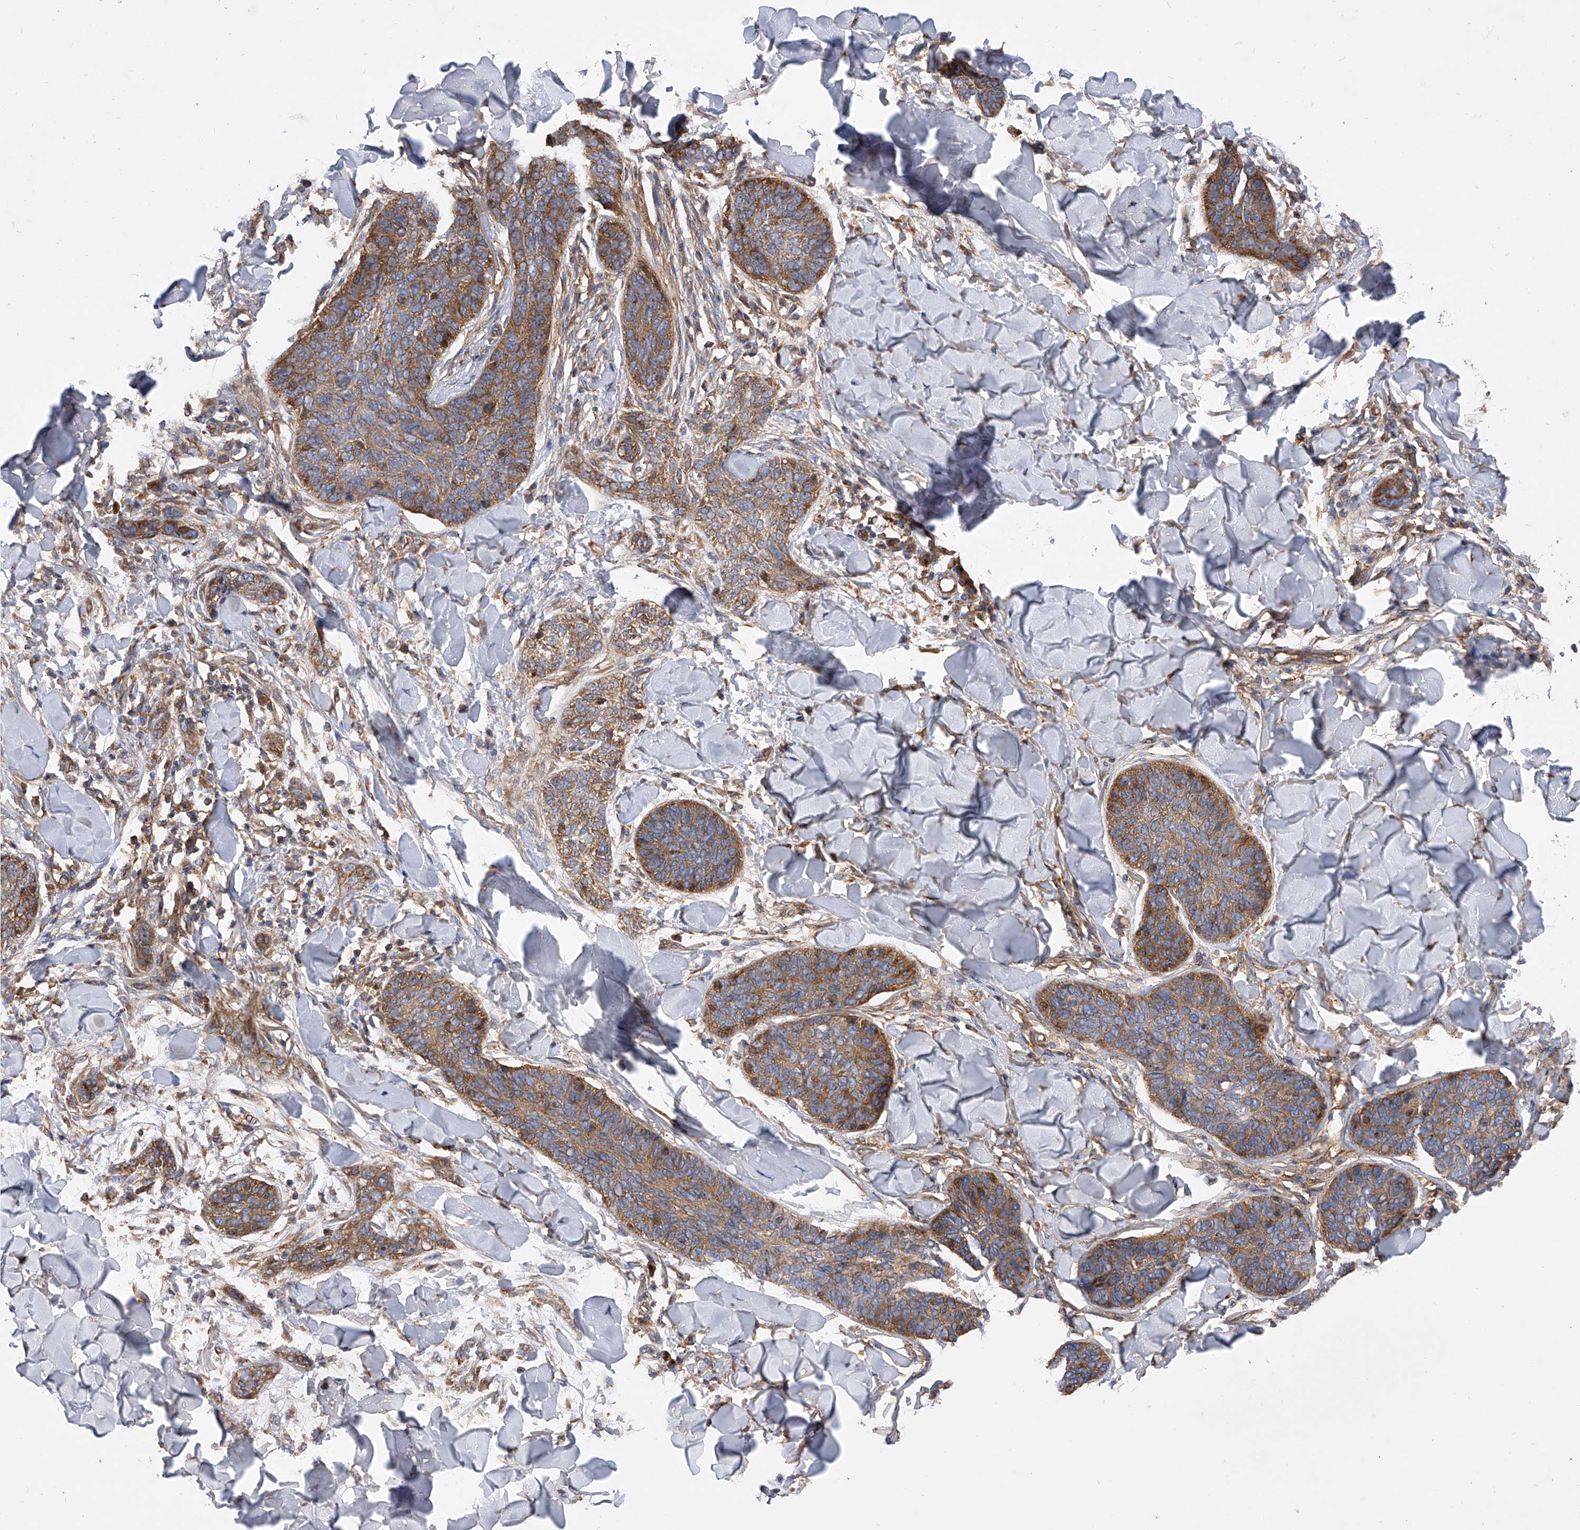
{"staining": {"intensity": "moderate", "quantity": ">75%", "location": "cytoplasmic/membranous"}, "tissue": "skin cancer", "cell_type": "Tumor cells", "image_type": "cancer", "snomed": [{"axis": "morphology", "description": "Basal cell carcinoma"}, {"axis": "topography", "description": "Skin"}], "caption": "Tumor cells display medium levels of moderate cytoplasmic/membranous positivity in about >75% of cells in skin cancer.", "gene": "CFAP410", "patient": {"sex": "male", "age": 85}}